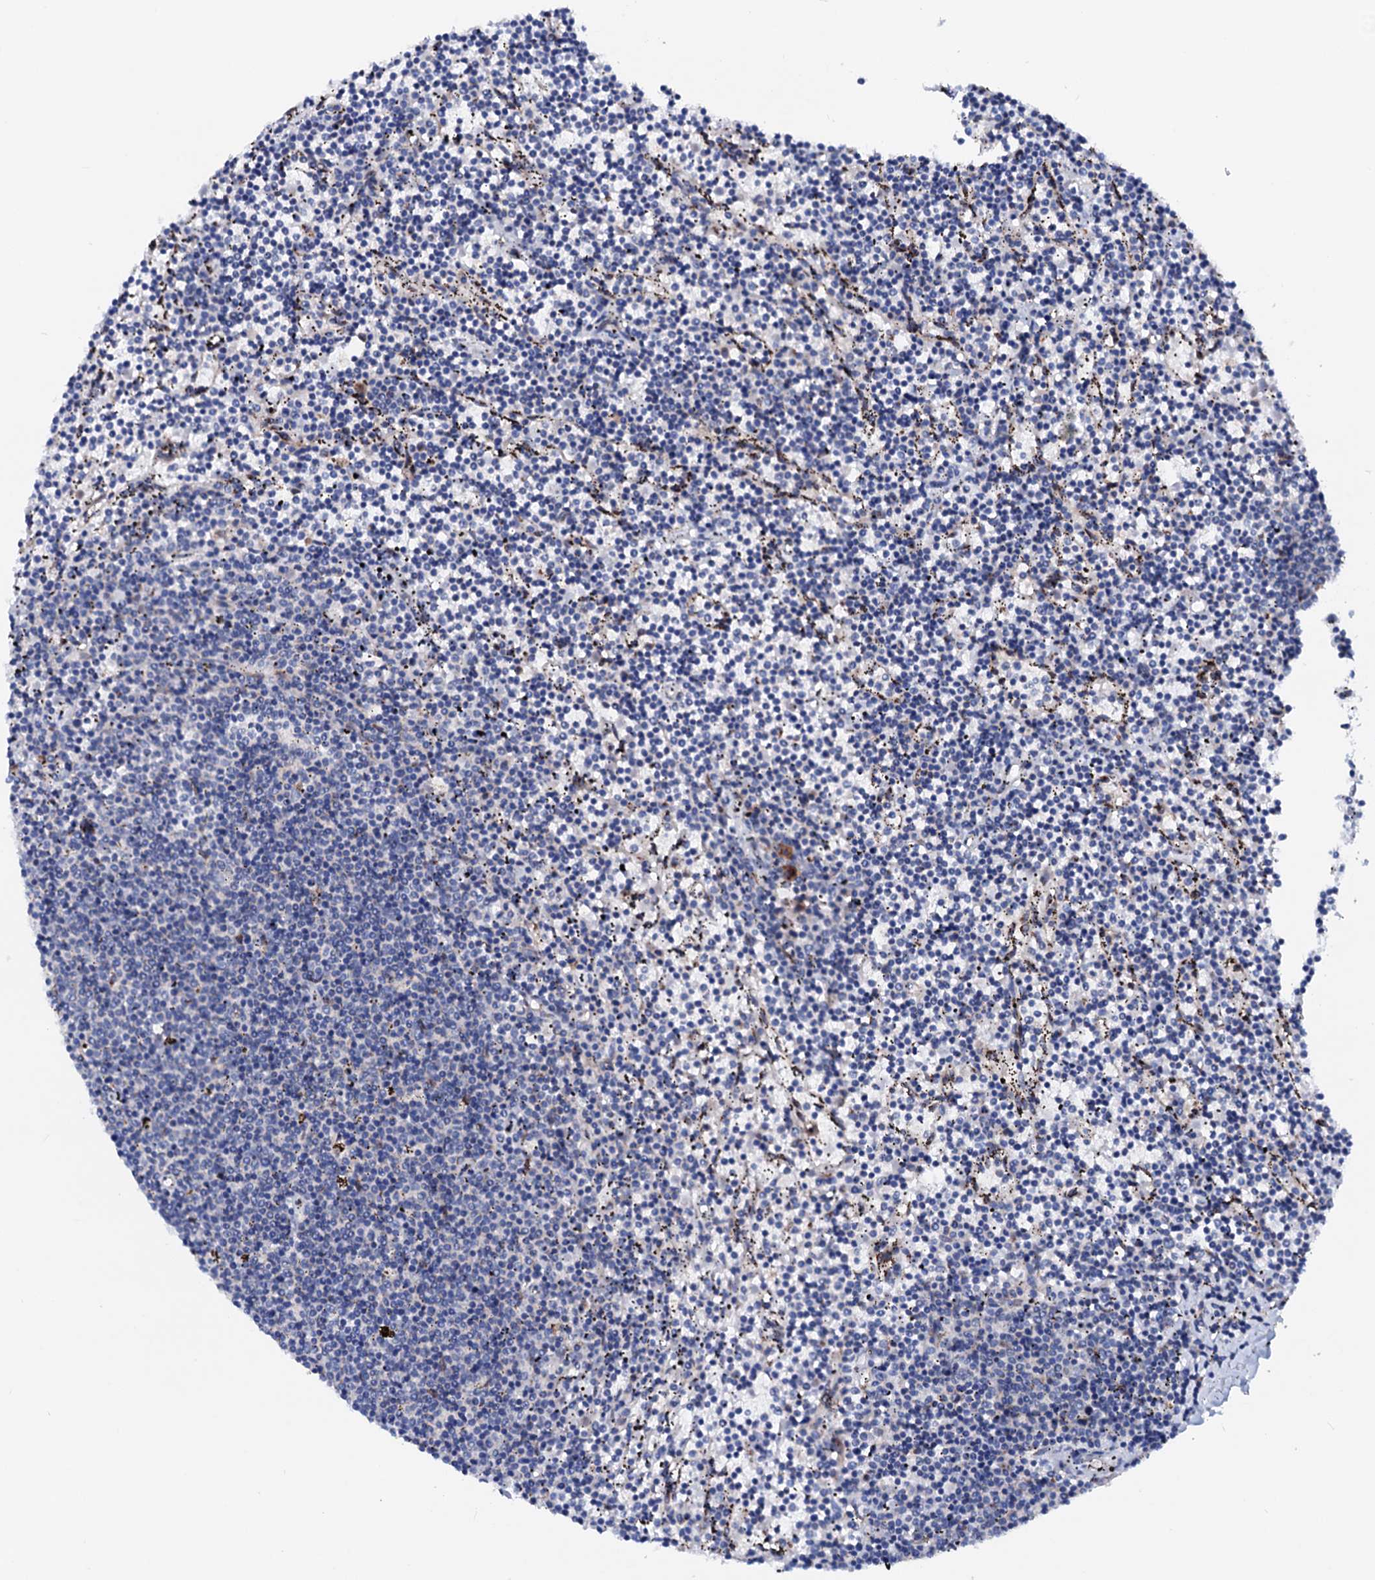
{"staining": {"intensity": "negative", "quantity": "none", "location": "none"}, "tissue": "lymphoma", "cell_type": "Tumor cells", "image_type": "cancer", "snomed": [{"axis": "morphology", "description": "Malignant lymphoma, non-Hodgkin's type, Low grade"}, {"axis": "topography", "description": "Spleen"}], "caption": "Immunohistochemical staining of human lymphoma exhibits no significant staining in tumor cells.", "gene": "TMCO3", "patient": {"sex": "female", "age": 50}}